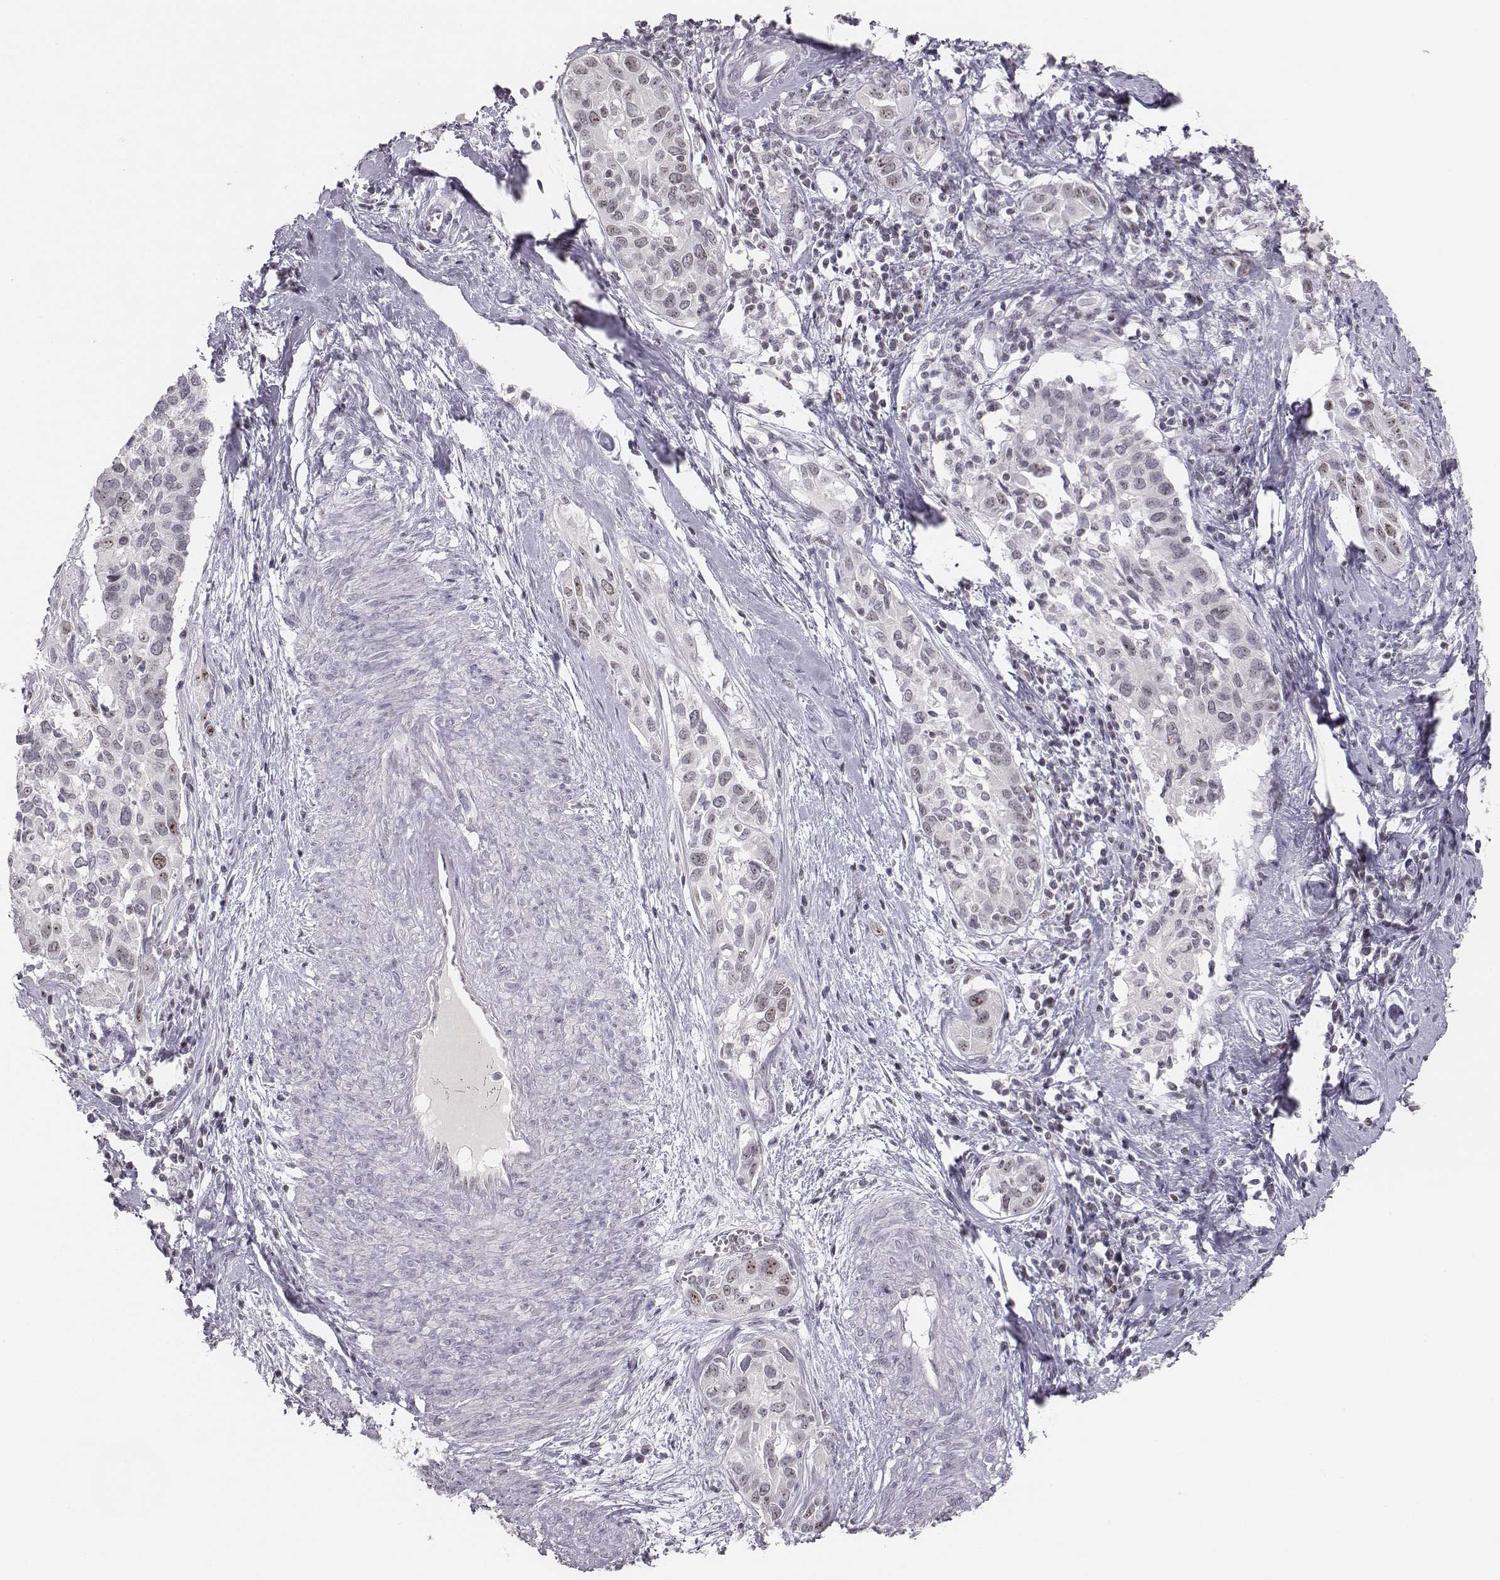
{"staining": {"intensity": "weak", "quantity": "<25%", "location": "nuclear"}, "tissue": "cervical cancer", "cell_type": "Tumor cells", "image_type": "cancer", "snomed": [{"axis": "morphology", "description": "Squamous cell carcinoma, NOS"}, {"axis": "topography", "description": "Cervix"}], "caption": "Human cervical cancer (squamous cell carcinoma) stained for a protein using immunohistochemistry reveals no expression in tumor cells.", "gene": "NIFK", "patient": {"sex": "female", "age": 51}}